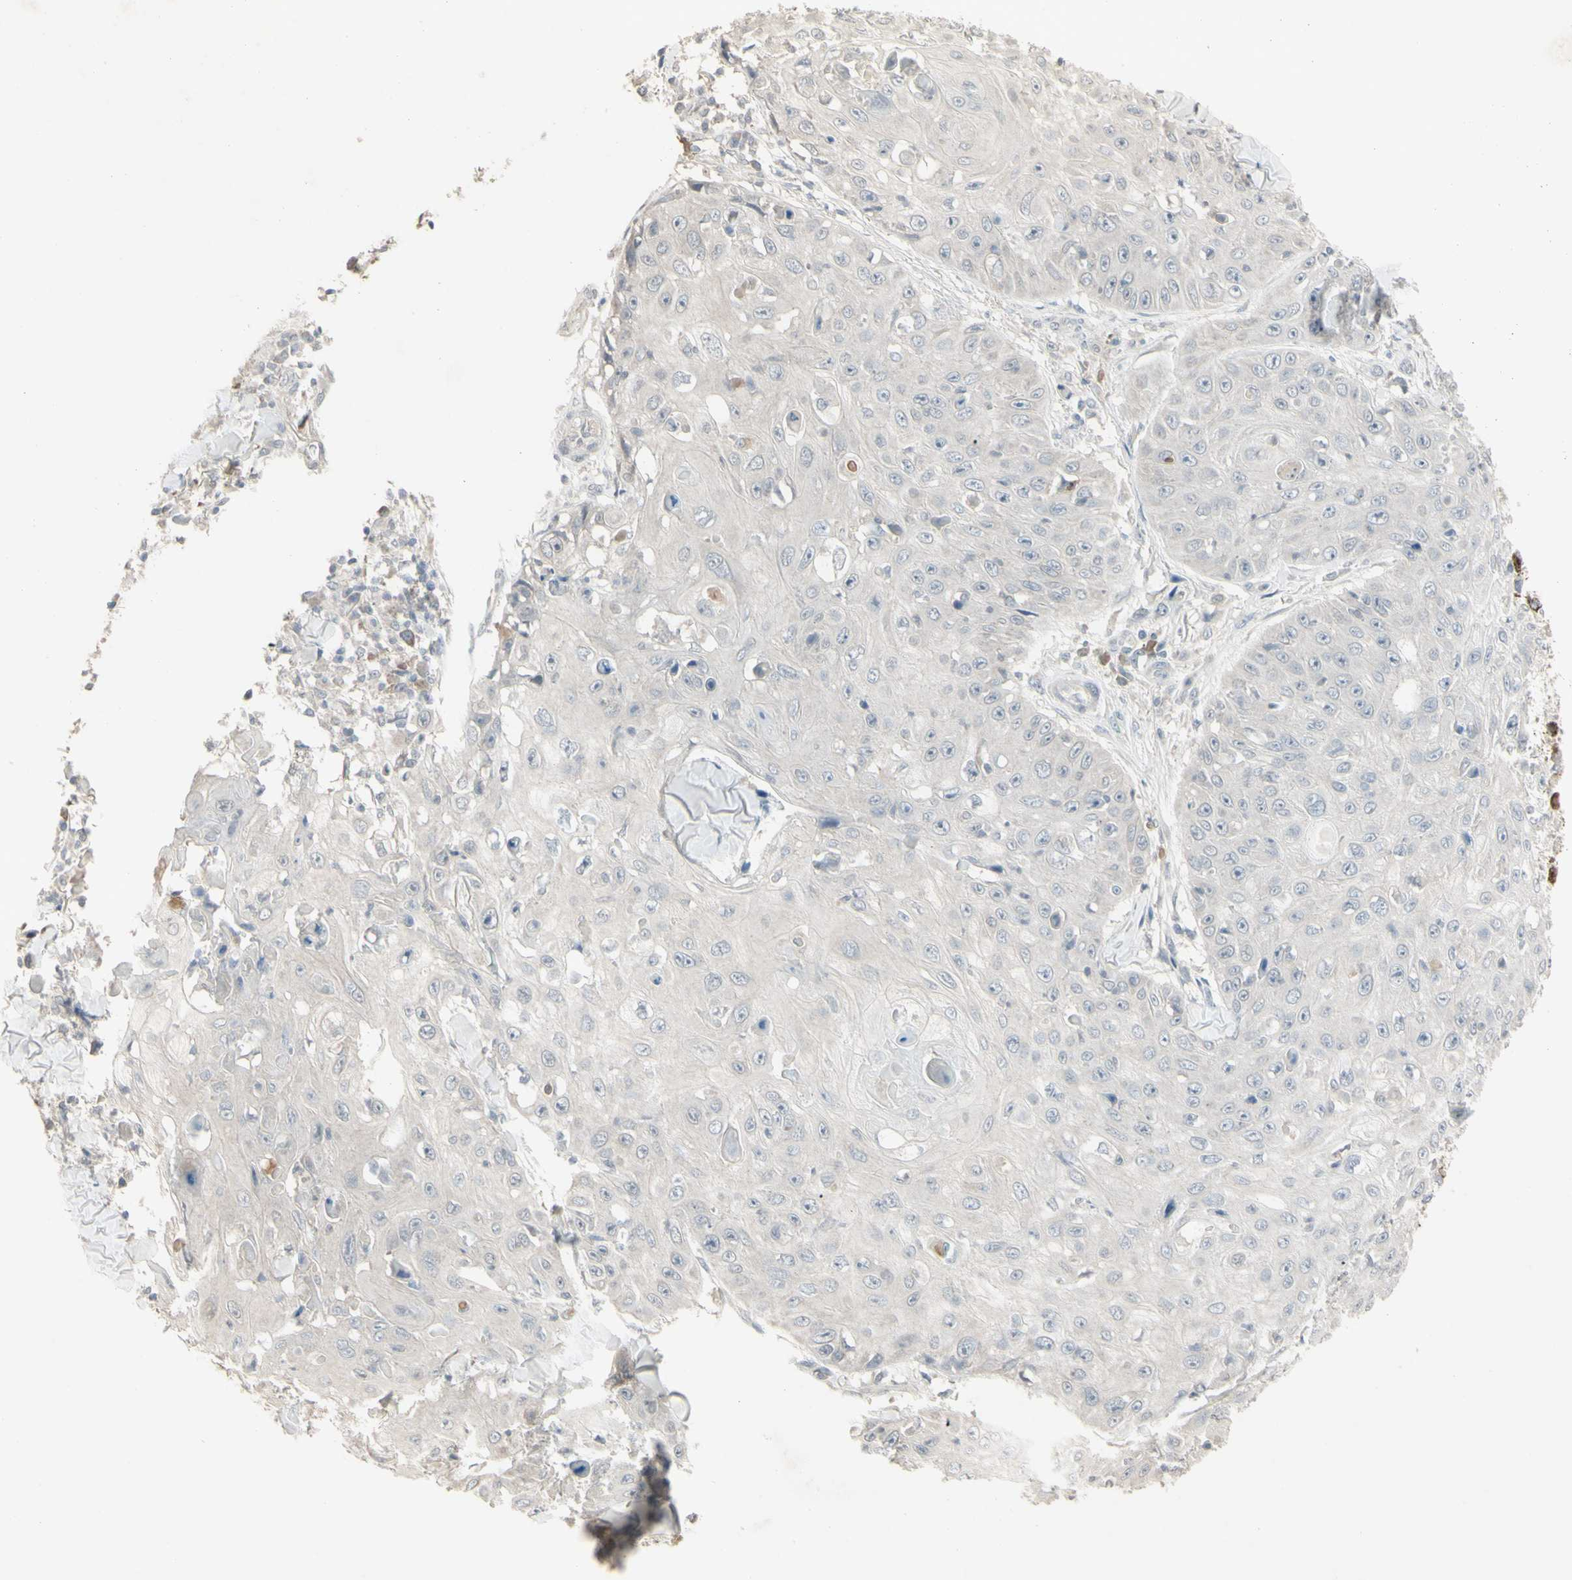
{"staining": {"intensity": "negative", "quantity": "none", "location": "none"}, "tissue": "skin cancer", "cell_type": "Tumor cells", "image_type": "cancer", "snomed": [{"axis": "morphology", "description": "Squamous cell carcinoma, NOS"}, {"axis": "topography", "description": "Skin"}], "caption": "DAB (3,3'-diaminobenzidine) immunohistochemical staining of squamous cell carcinoma (skin) shows no significant expression in tumor cells.", "gene": "PIAS4", "patient": {"sex": "male", "age": 86}}